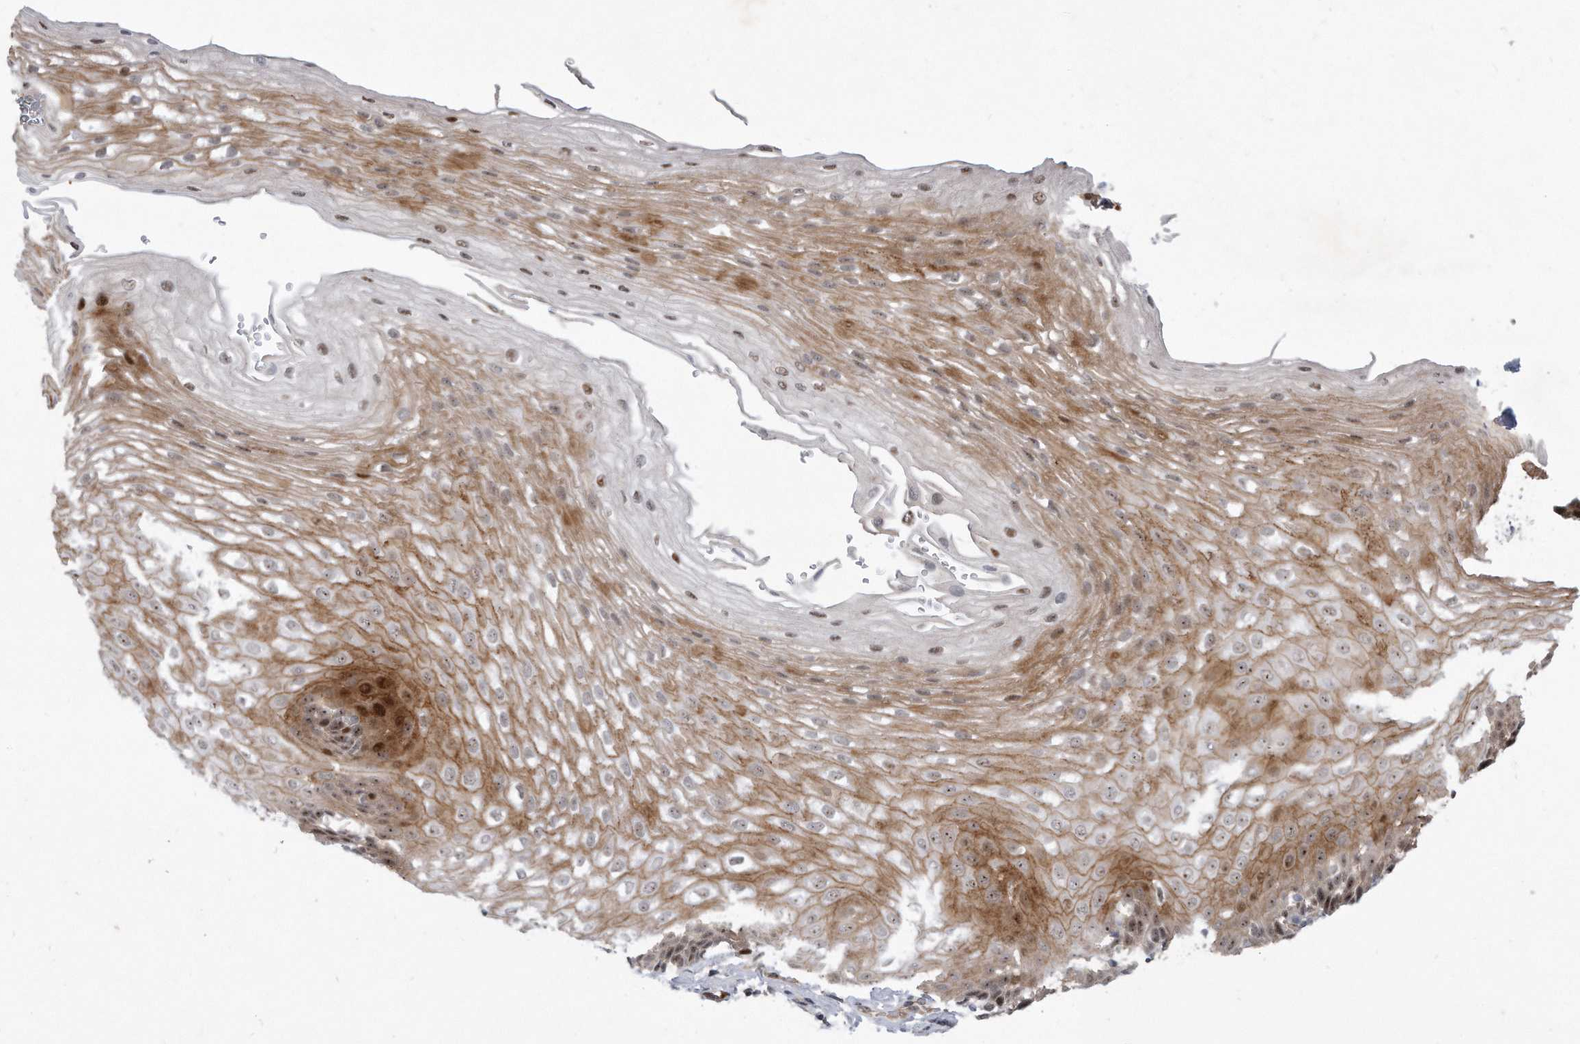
{"staining": {"intensity": "moderate", "quantity": "25%-75%", "location": "cytoplasmic/membranous,nuclear"}, "tissue": "esophagus", "cell_type": "Squamous epithelial cells", "image_type": "normal", "snomed": [{"axis": "morphology", "description": "Normal tissue, NOS"}, {"axis": "topography", "description": "Esophagus"}], "caption": "Esophagus stained for a protein displays moderate cytoplasmic/membranous,nuclear positivity in squamous epithelial cells. (Stains: DAB (3,3'-diaminobenzidine) in brown, nuclei in blue, Microscopy: brightfield microscopy at high magnification).", "gene": "PGBD2", "patient": {"sex": "female", "age": 66}}